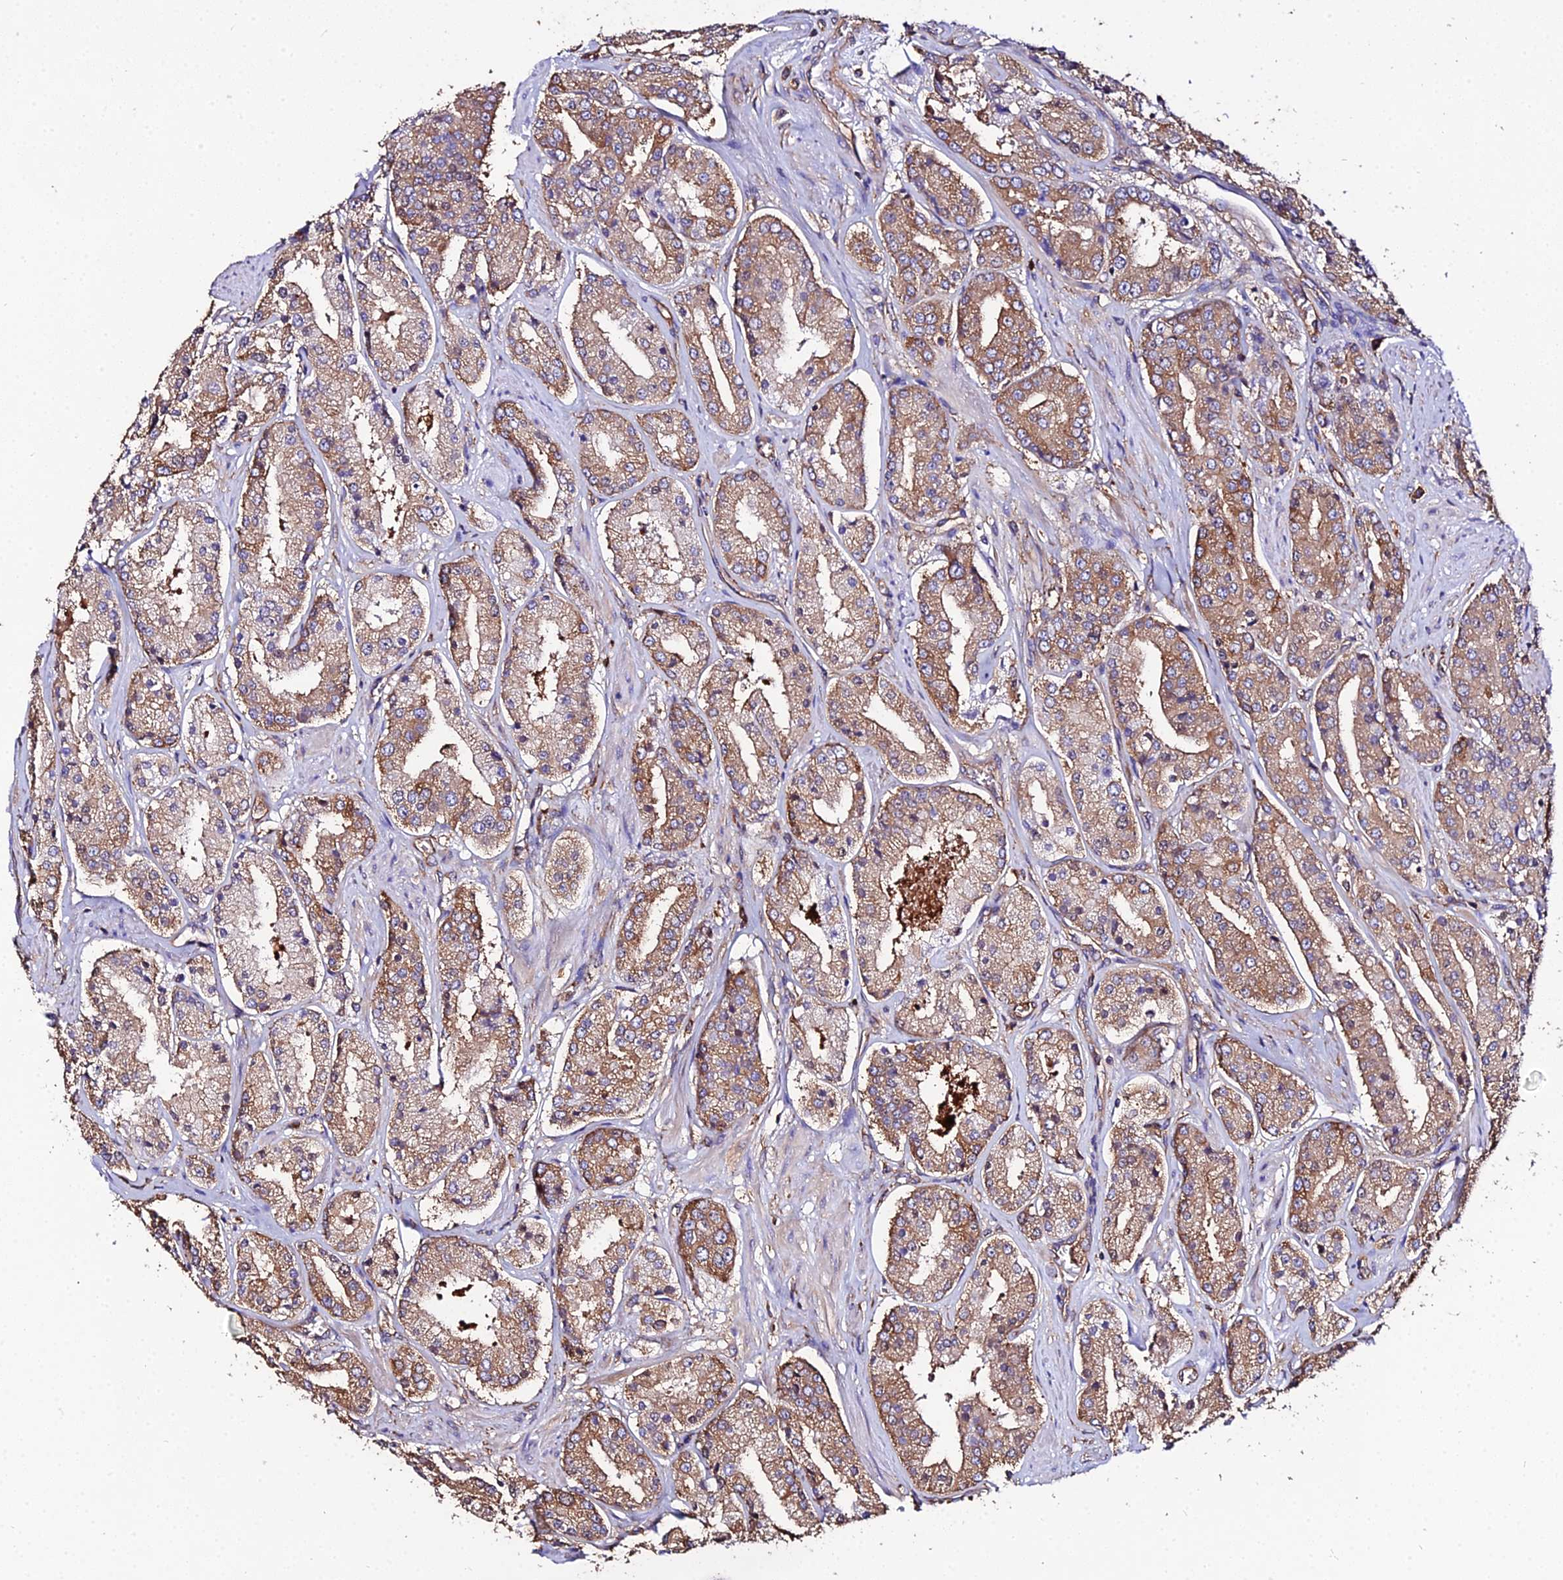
{"staining": {"intensity": "strong", "quantity": "25%-75%", "location": "cytoplasmic/membranous"}, "tissue": "prostate cancer", "cell_type": "Tumor cells", "image_type": "cancer", "snomed": [{"axis": "morphology", "description": "Adenocarcinoma, High grade"}, {"axis": "topography", "description": "Prostate"}], "caption": "Brown immunohistochemical staining in high-grade adenocarcinoma (prostate) shows strong cytoplasmic/membranous positivity in approximately 25%-75% of tumor cells.", "gene": "TUBA3D", "patient": {"sex": "male", "age": 63}}